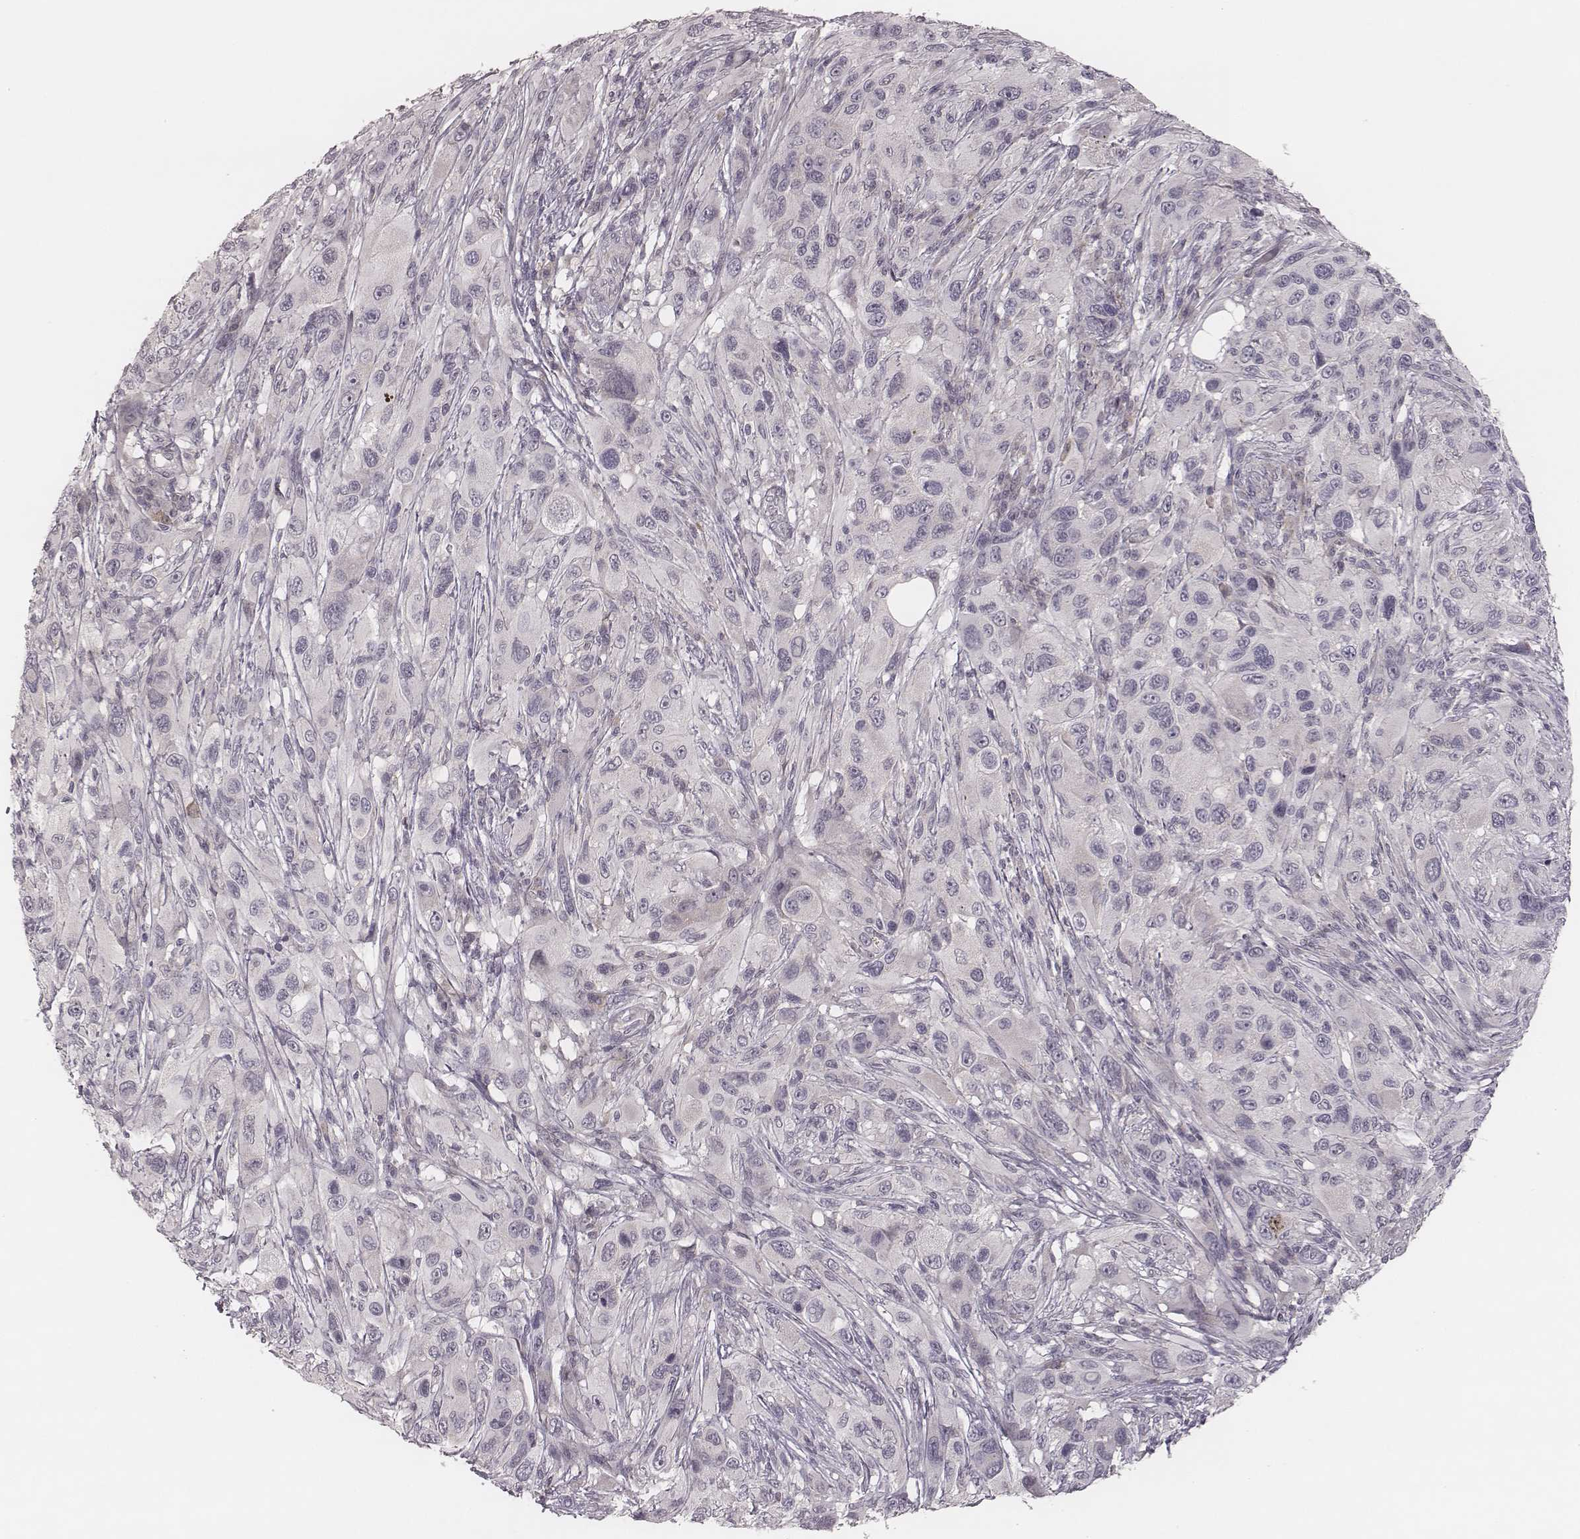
{"staining": {"intensity": "negative", "quantity": "none", "location": "none"}, "tissue": "melanoma", "cell_type": "Tumor cells", "image_type": "cancer", "snomed": [{"axis": "morphology", "description": "Malignant melanoma, NOS"}, {"axis": "topography", "description": "Skin"}], "caption": "A micrograph of malignant melanoma stained for a protein exhibits no brown staining in tumor cells. (Brightfield microscopy of DAB (3,3'-diaminobenzidine) immunohistochemistry at high magnification).", "gene": "ACACB", "patient": {"sex": "male", "age": 53}}